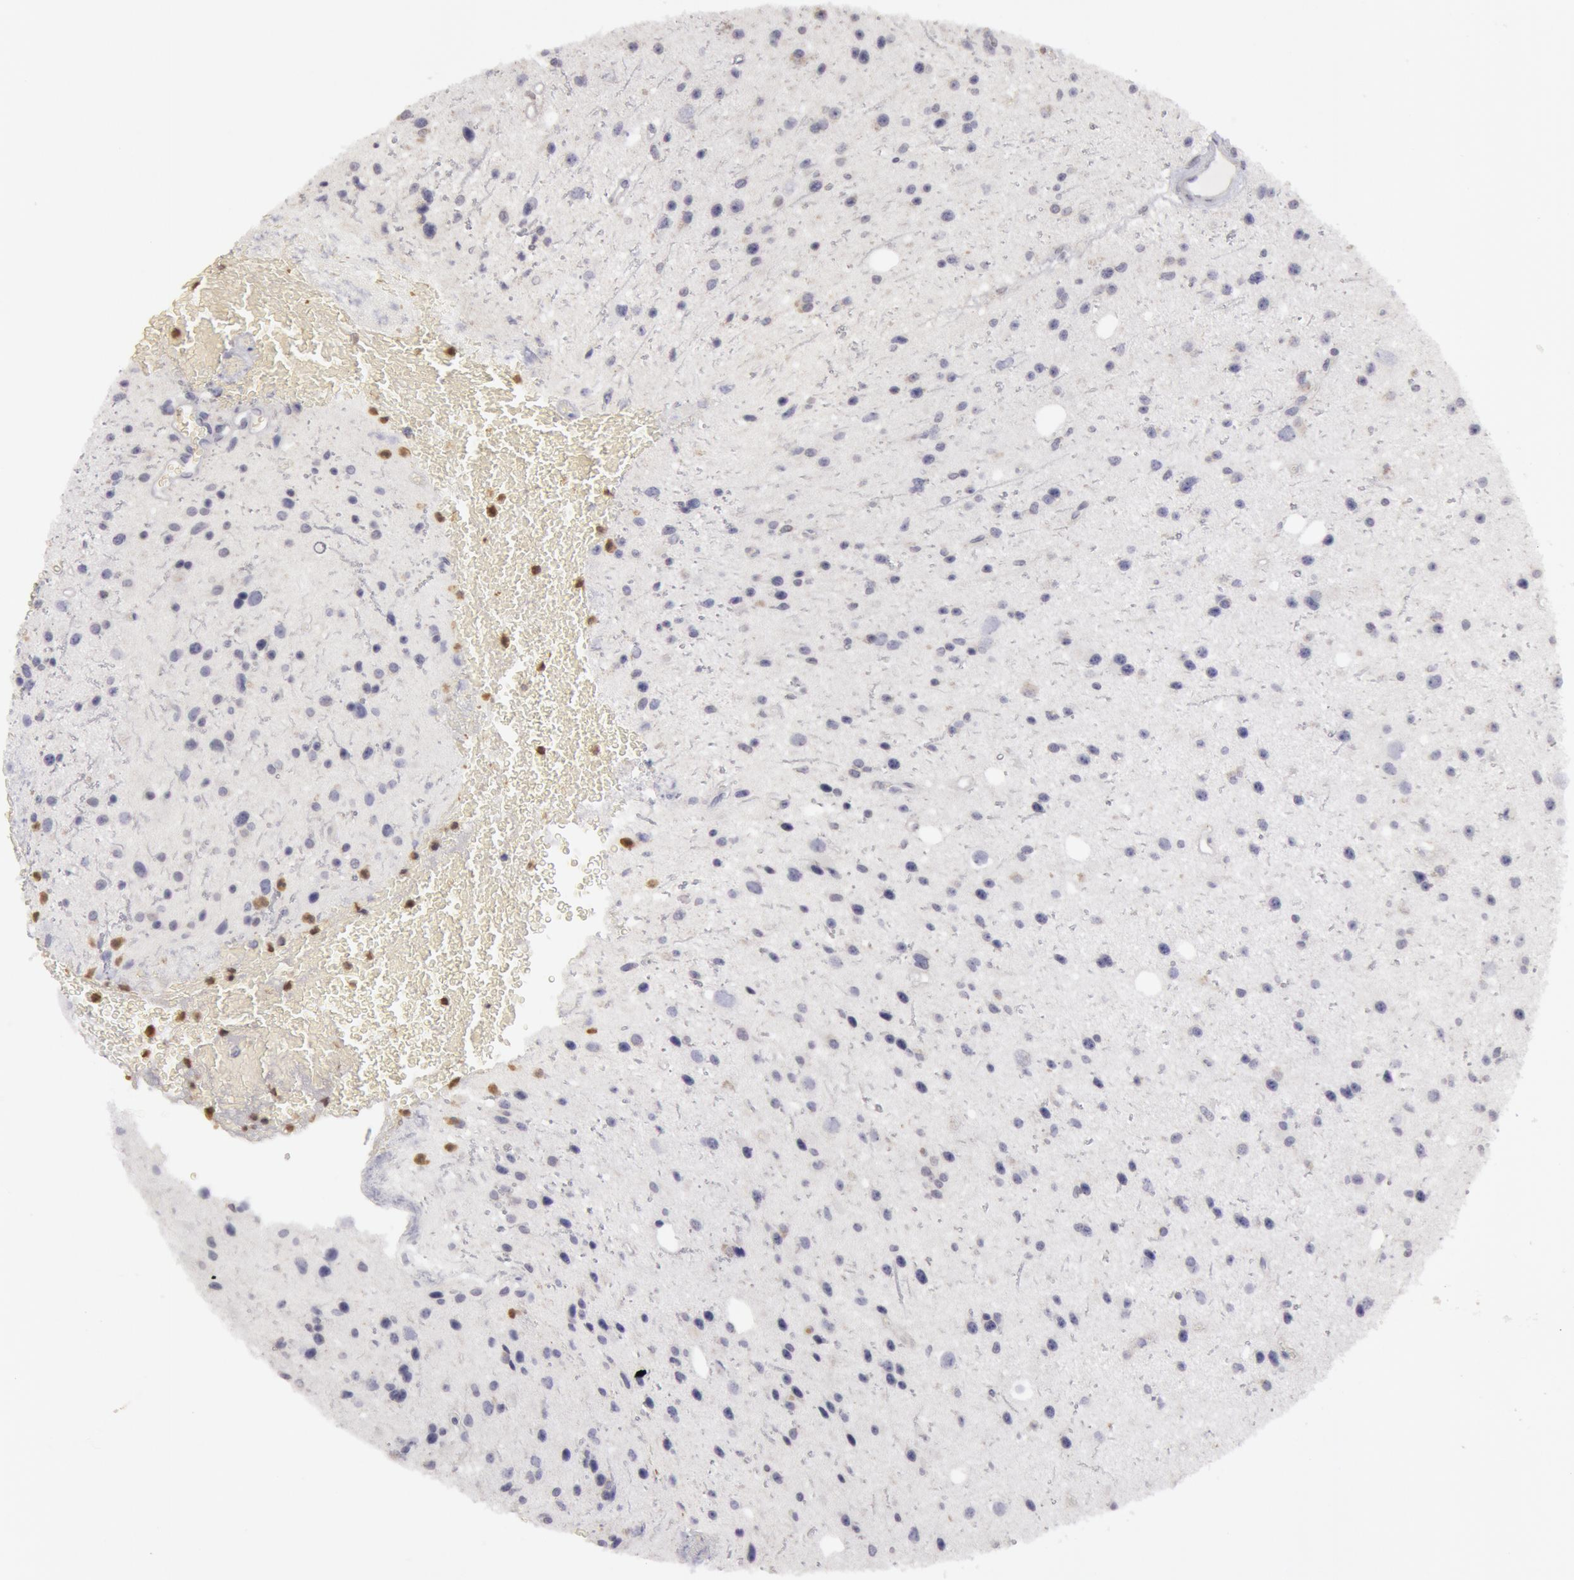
{"staining": {"intensity": "negative", "quantity": "none", "location": "none"}, "tissue": "glioma", "cell_type": "Tumor cells", "image_type": "cancer", "snomed": [{"axis": "morphology", "description": "Glioma, malignant, Low grade"}, {"axis": "topography", "description": "Brain"}], "caption": "Tumor cells show no significant staining in malignant low-grade glioma.", "gene": "CAT", "patient": {"sex": "female", "age": 46}}